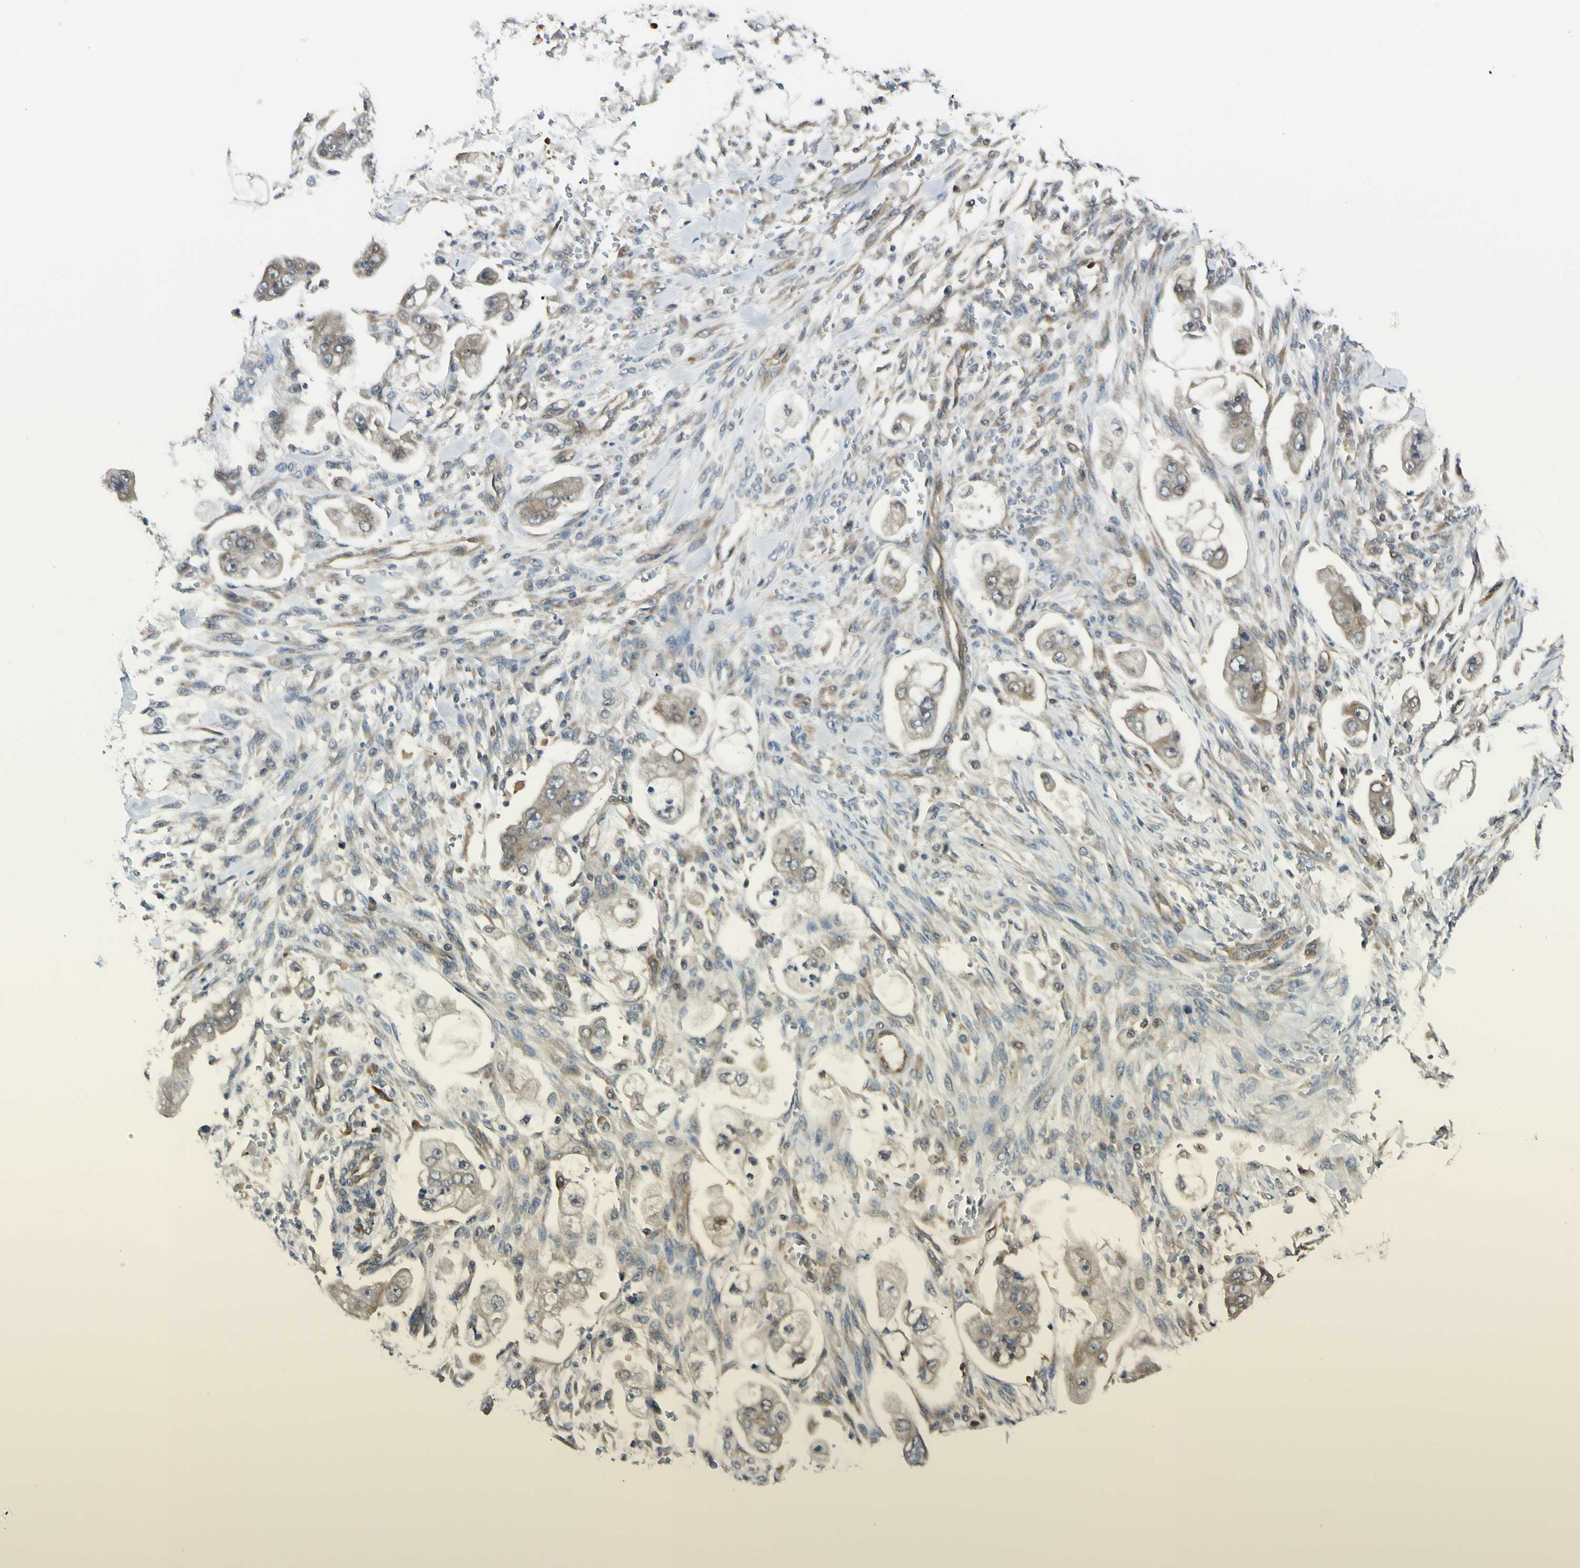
{"staining": {"intensity": "weak", "quantity": ">75%", "location": "cytoplasmic/membranous"}, "tissue": "stomach cancer", "cell_type": "Tumor cells", "image_type": "cancer", "snomed": [{"axis": "morphology", "description": "Adenocarcinoma, NOS"}, {"axis": "topography", "description": "Stomach"}], "caption": "Immunohistochemistry (IHC) of adenocarcinoma (stomach) demonstrates low levels of weak cytoplasmic/membranous staining in about >75% of tumor cells. The staining is performed using DAB (3,3'-diaminobenzidine) brown chromogen to label protein expression. The nuclei are counter-stained blue using hematoxylin.", "gene": "RASGRF1", "patient": {"sex": "male", "age": 62}}